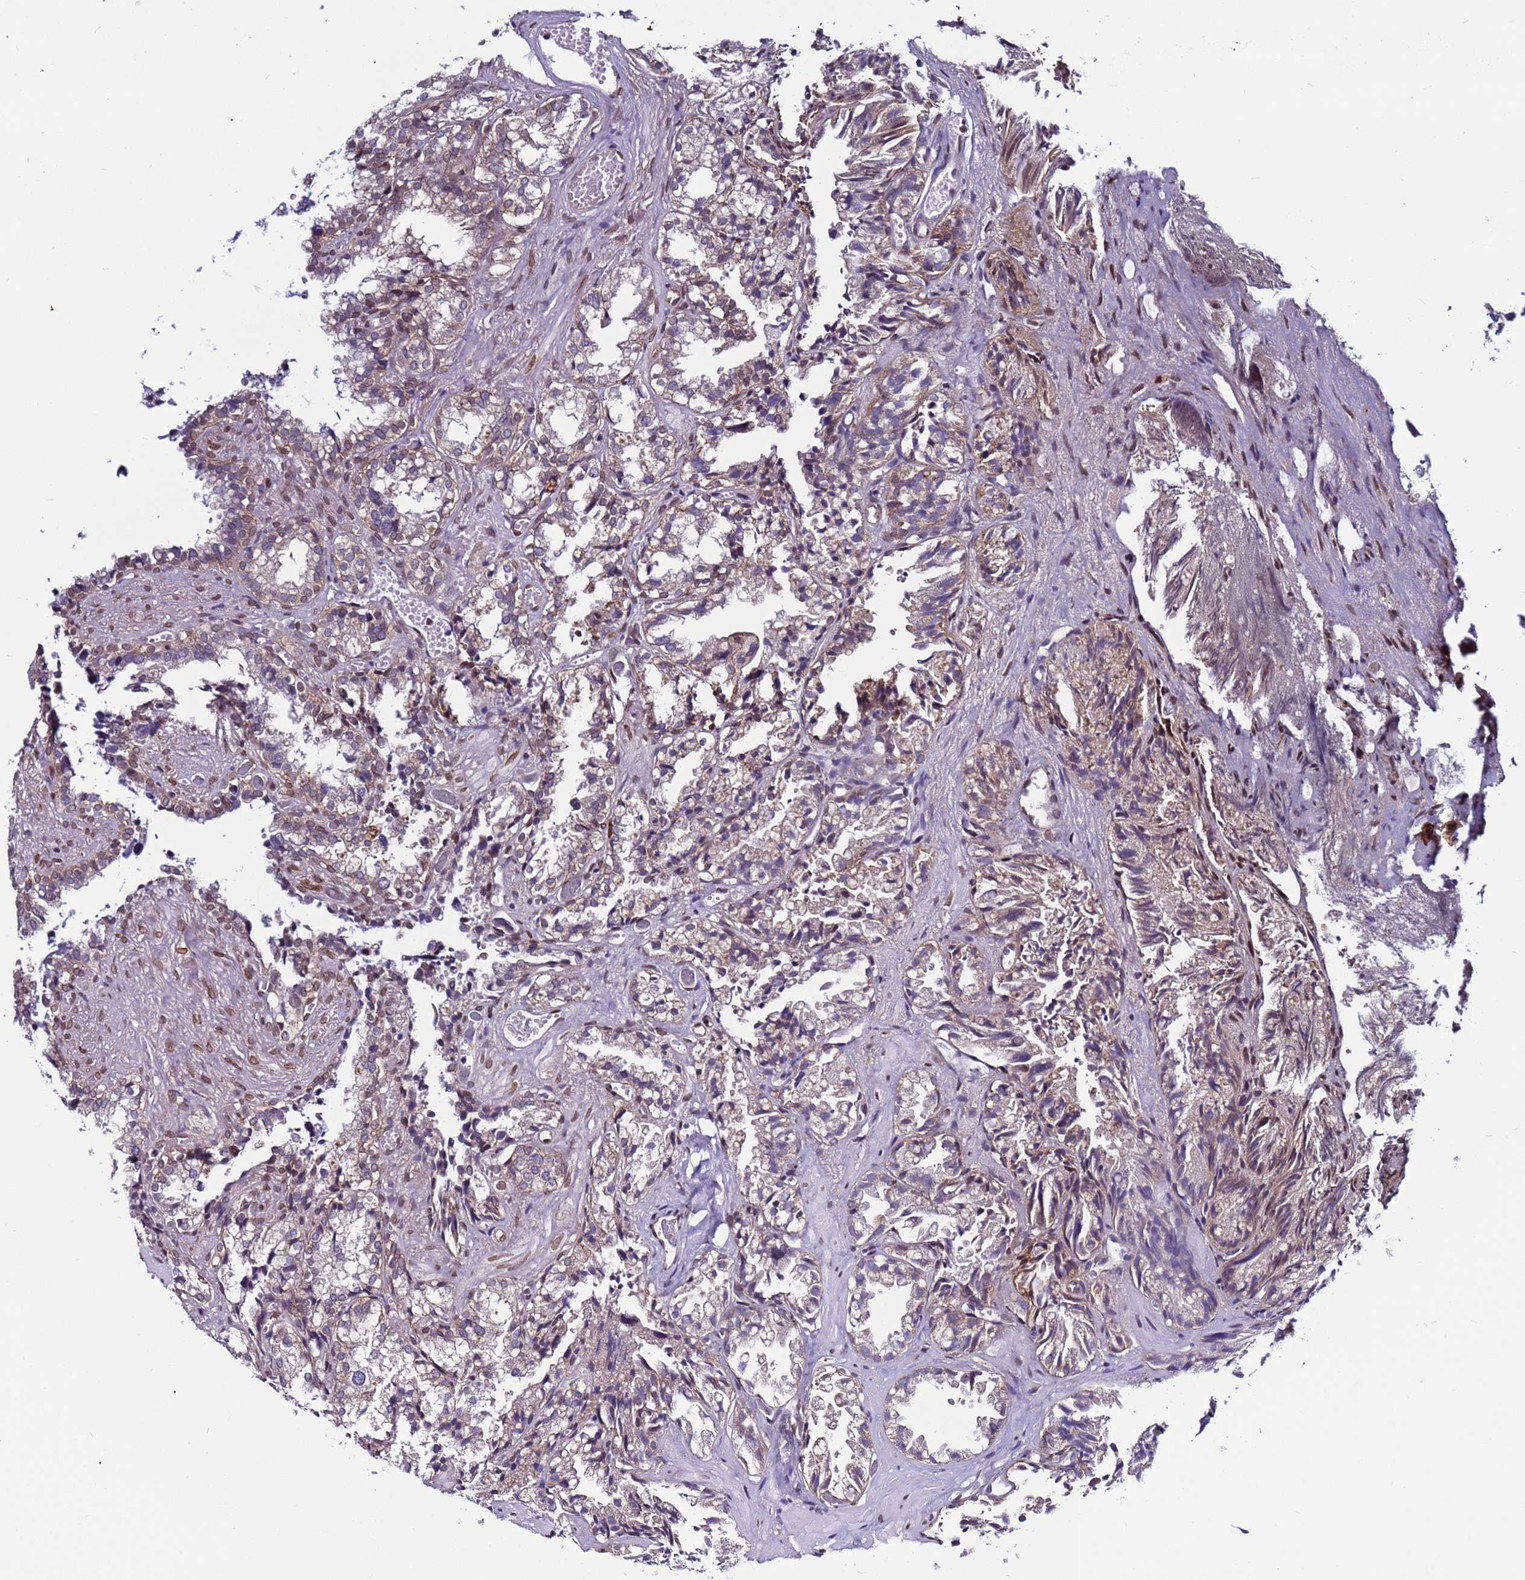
{"staining": {"intensity": "moderate", "quantity": "<25%", "location": "cytoplasmic/membranous"}, "tissue": "seminal vesicle", "cell_type": "Glandular cells", "image_type": "normal", "snomed": [{"axis": "morphology", "description": "Normal tissue, NOS"}, {"axis": "topography", "description": "Prostate"}, {"axis": "topography", "description": "Seminal veicle"}], "caption": "DAB immunohistochemical staining of unremarkable human seminal vesicle shows moderate cytoplasmic/membranous protein positivity in about <25% of glandular cells.", "gene": "TRIM37", "patient": {"sex": "male", "age": 51}}